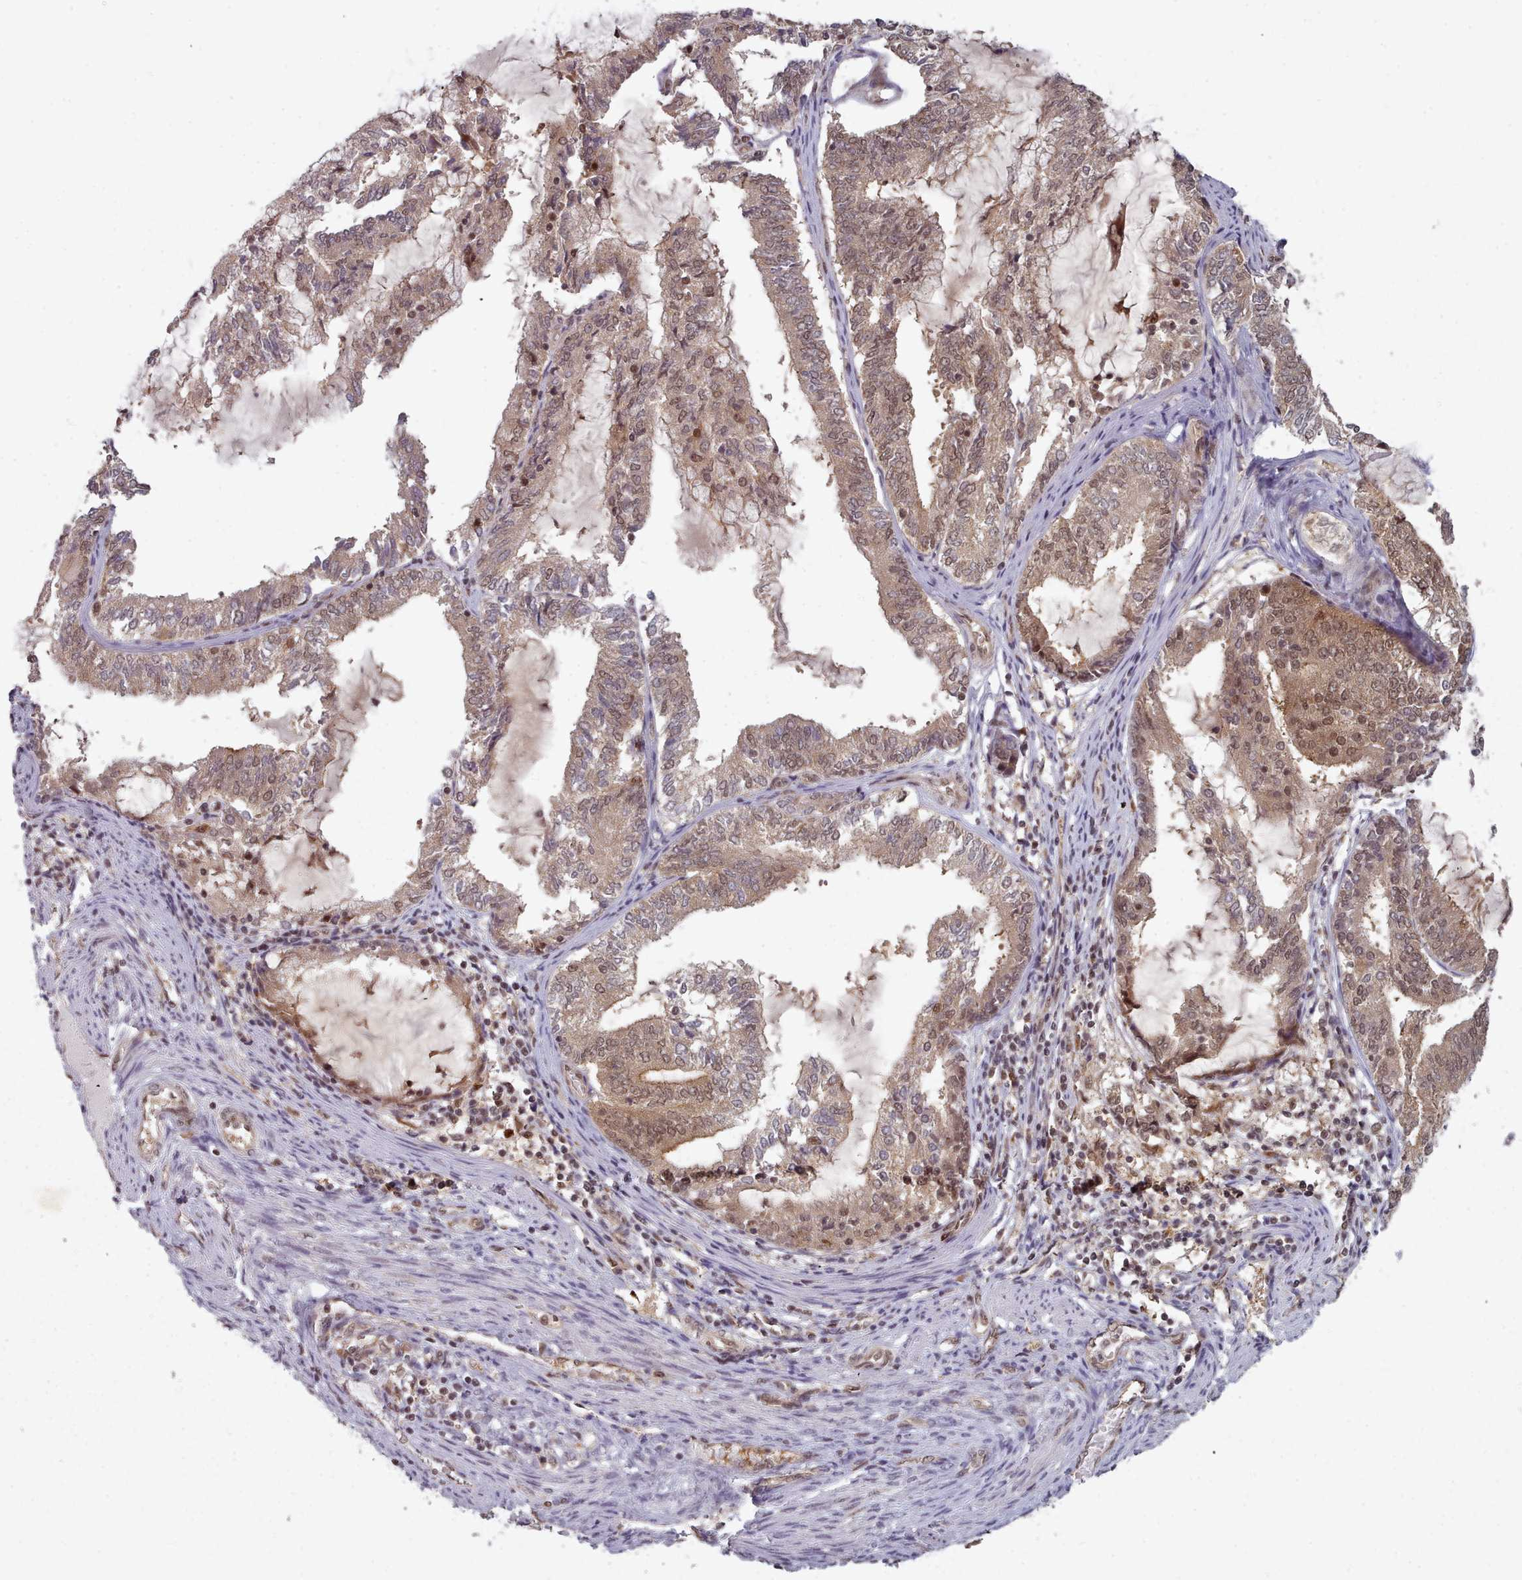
{"staining": {"intensity": "moderate", "quantity": ">75%", "location": "cytoplasmic/membranous,nuclear"}, "tissue": "endometrial cancer", "cell_type": "Tumor cells", "image_type": "cancer", "snomed": [{"axis": "morphology", "description": "Adenocarcinoma, NOS"}, {"axis": "topography", "description": "Endometrium"}], "caption": "Protein expression by immunohistochemistry (IHC) displays moderate cytoplasmic/membranous and nuclear staining in approximately >75% of tumor cells in adenocarcinoma (endometrial).", "gene": "DHX8", "patient": {"sex": "female", "age": 81}}